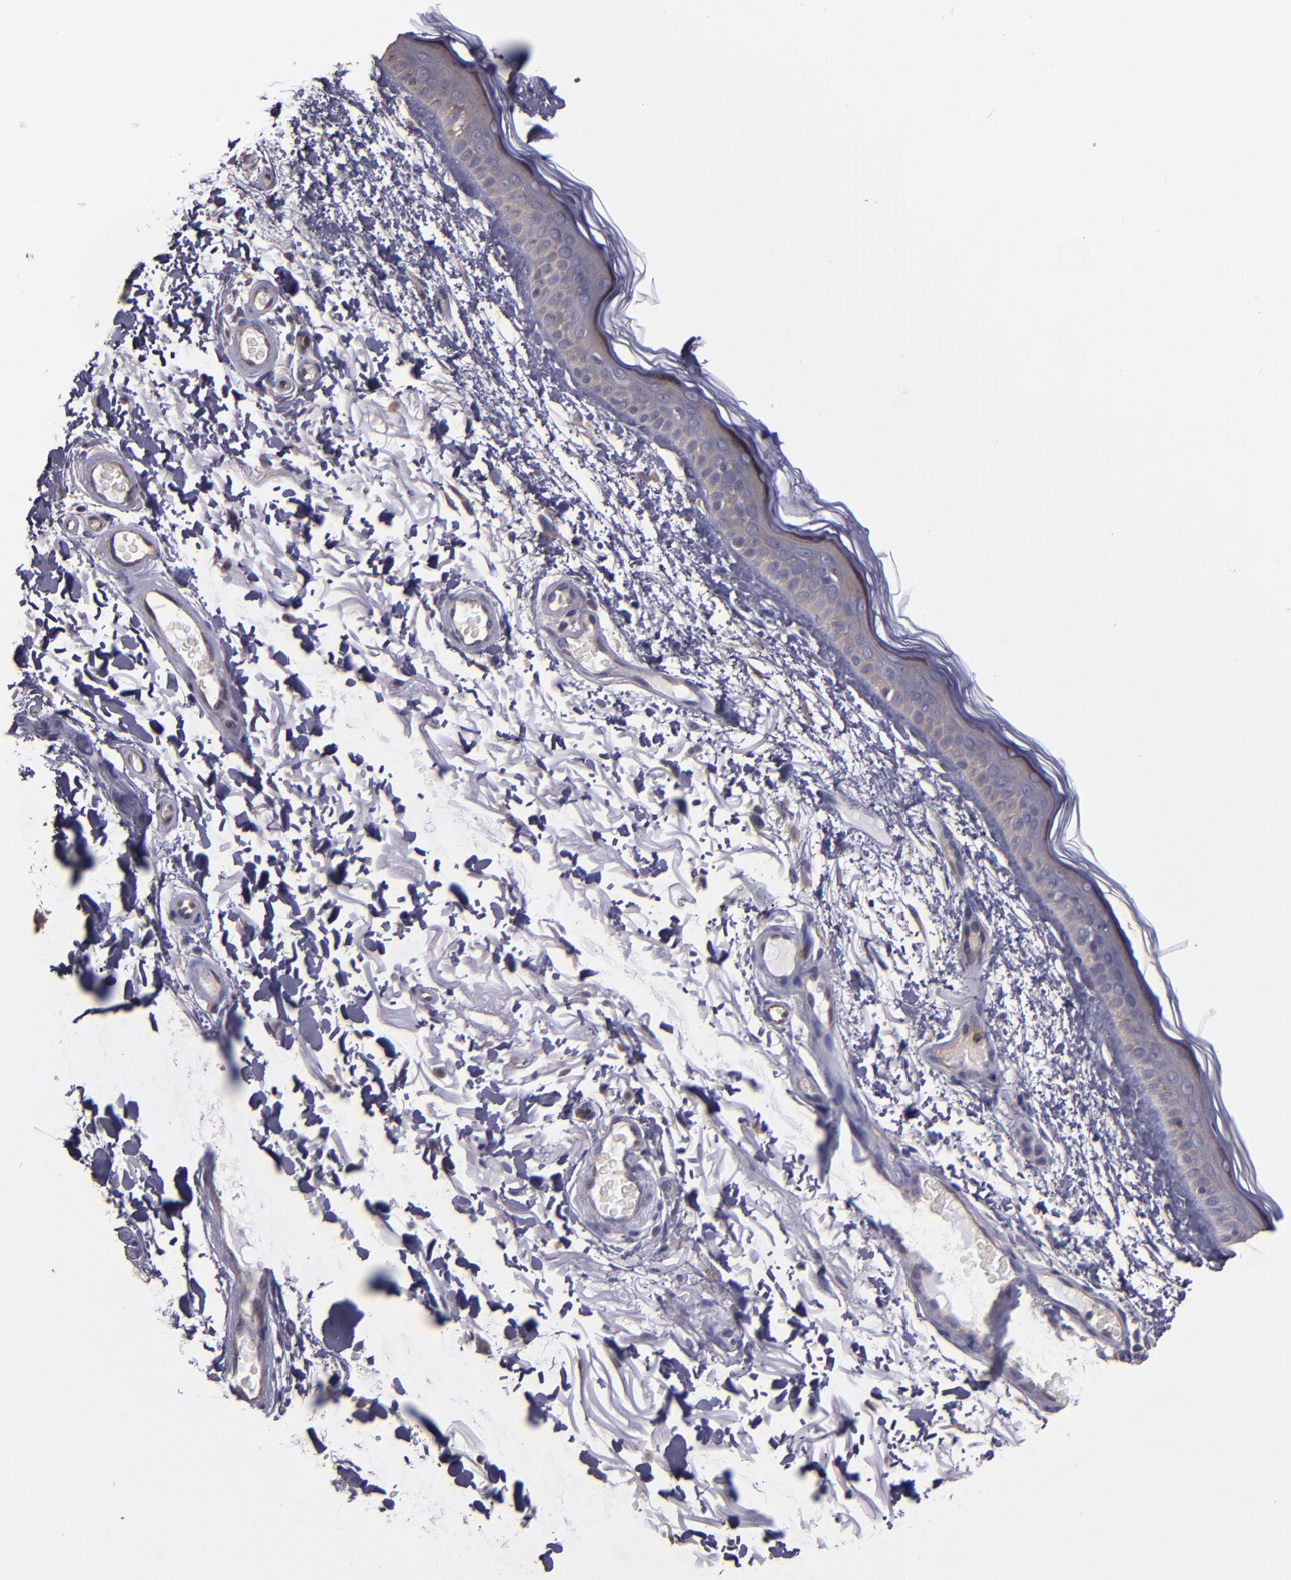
{"staining": {"intensity": "negative", "quantity": "none", "location": "none"}, "tissue": "skin", "cell_type": "Fibroblasts", "image_type": "normal", "snomed": [{"axis": "morphology", "description": "Normal tissue, NOS"}, {"axis": "topography", "description": "Skin"}], "caption": "This is an IHC image of benign human skin. There is no expression in fibroblasts.", "gene": "CARS1", "patient": {"sex": "male", "age": 63}}